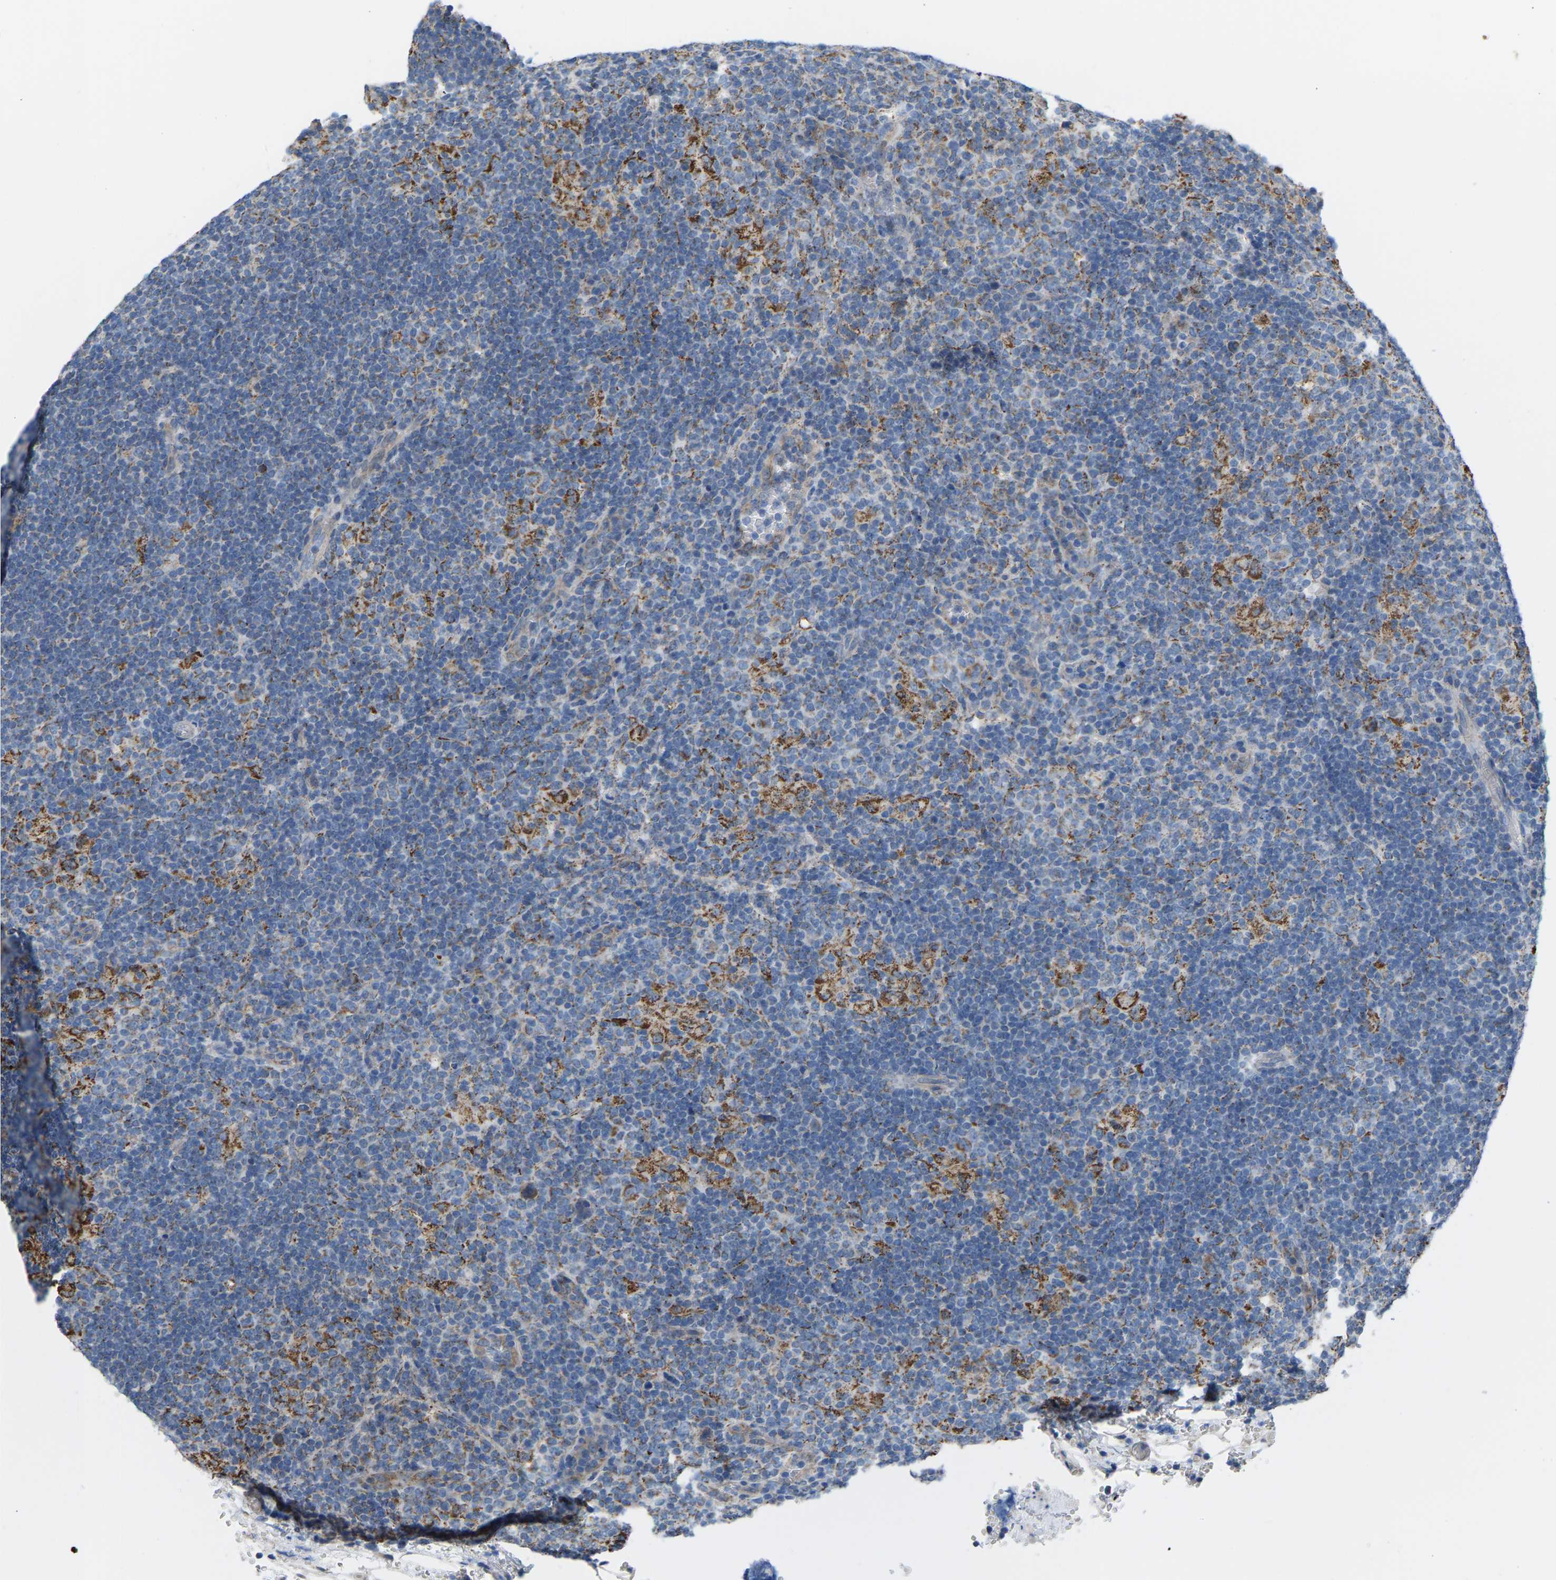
{"staining": {"intensity": "moderate", "quantity": ">75%", "location": "cytoplasmic/membranous"}, "tissue": "lymphoma", "cell_type": "Tumor cells", "image_type": "cancer", "snomed": [{"axis": "morphology", "description": "Hodgkin's disease, NOS"}, {"axis": "topography", "description": "Lymph node"}], "caption": "Immunohistochemistry (IHC) histopathology image of neoplastic tissue: human lymphoma stained using immunohistochemistry reveals medium levels of moderate protein expression localized specifically in the cytoplasmic/membranous of tumor cells, appearing as a cytoplasmic/membranous brown color.", "gene": "BCL10", "patient": {"sex": "female", "age": 57}}